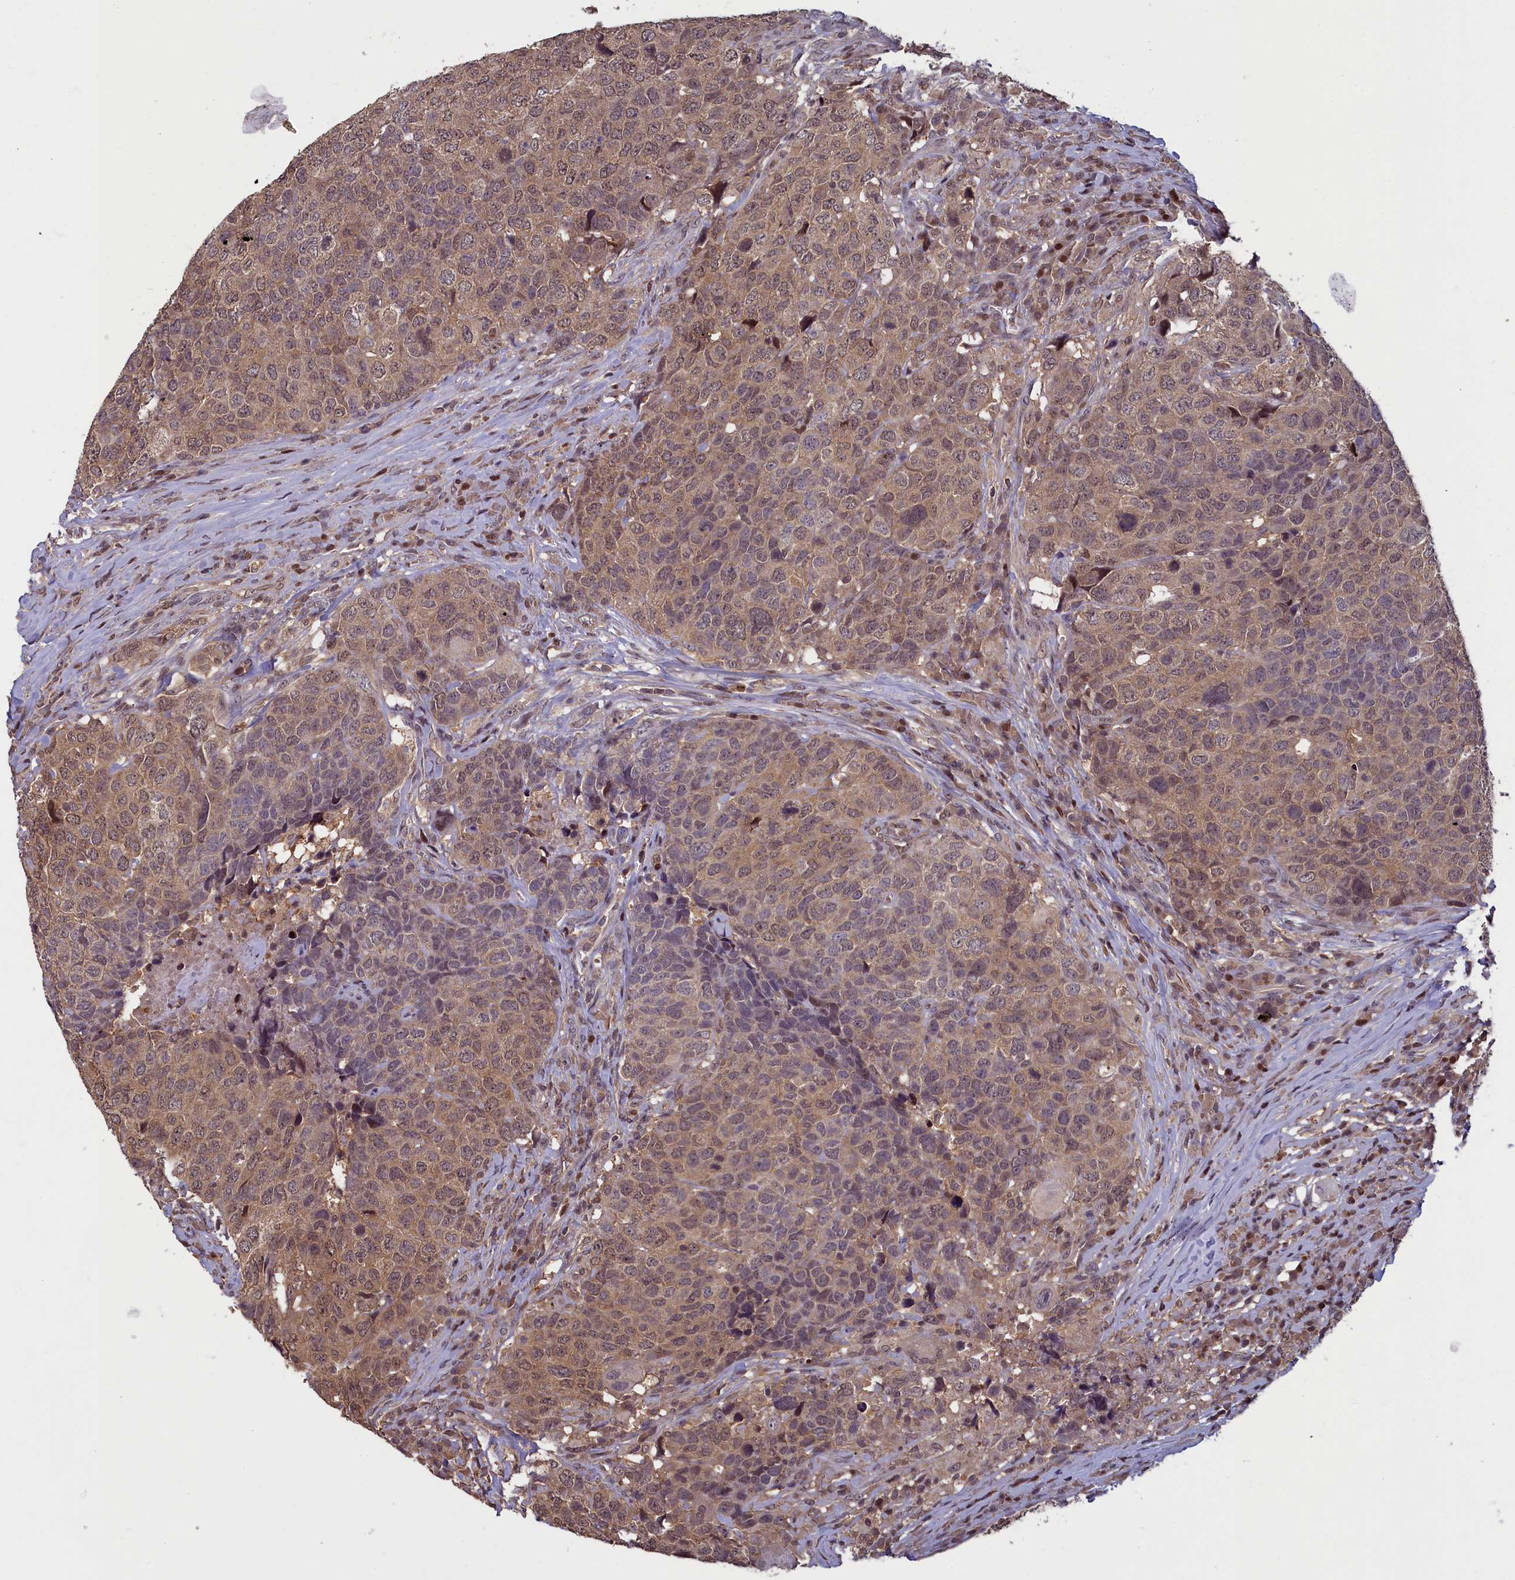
{"staining": {"intensity": "moderate", "quantity": ">75%", "location": "cytoplasmic/membranous,nuclear"}, "tissue": "head and neck cancer", "cell_type": "Tumor cells", "image_type": "cancer", "snomed": [{"axis": "morphology", "description": "Squamous cell carcinoma, NOS"}, {"axis": "topography", "description": "Head-Neck"}], "caption": "Head and neck cancer stained with DAB immunohistochemistry (IHC) demonstrates medium levels of moderate cytoplasmic/membranous and nuclear positivity in approximately >75% of tumor cells. (IHC, brightfield microscopy, high magnification).", "gene": "NUBP1", "patient": {"sex": "male", "age": 66}}